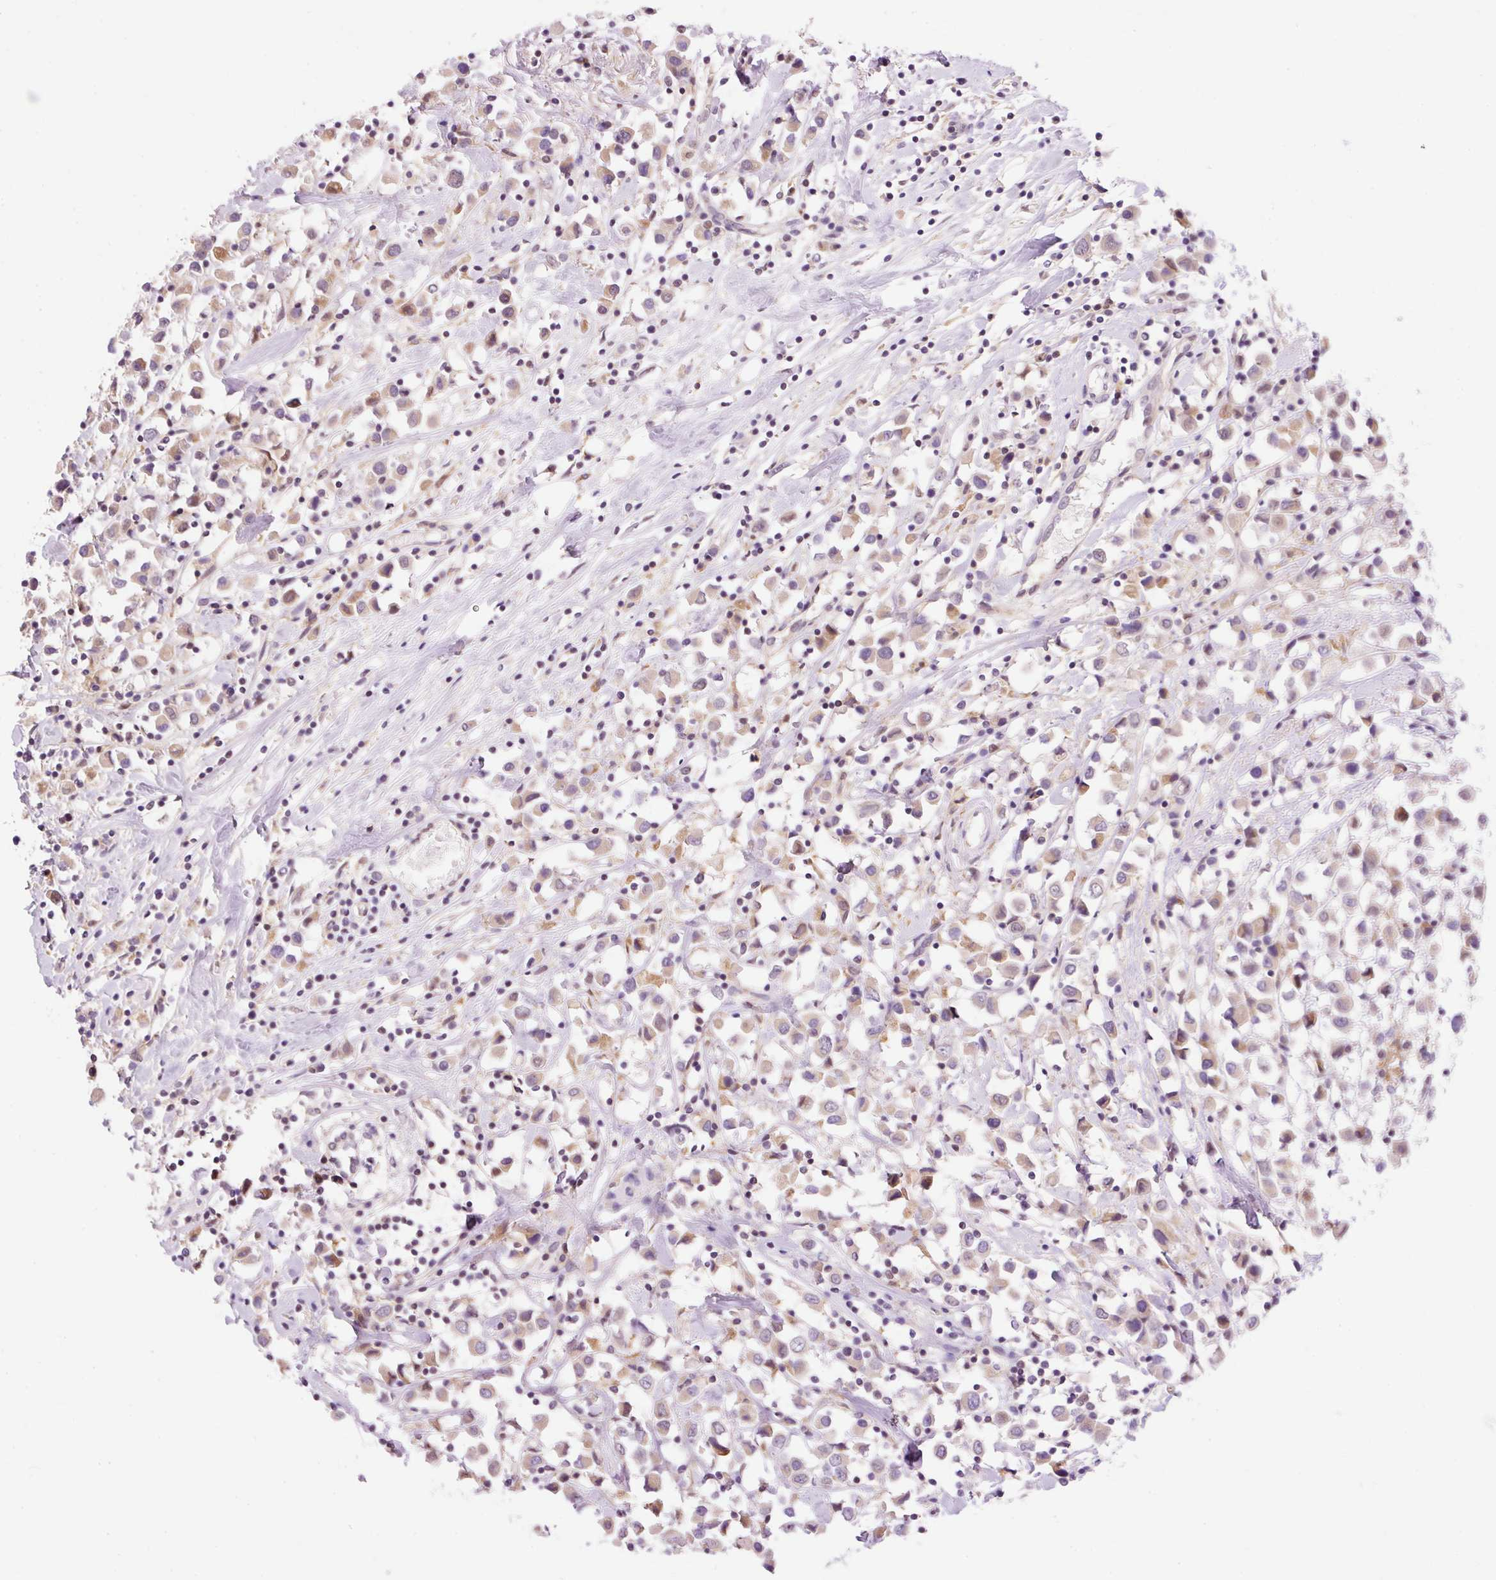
{"staining": {"intensity": "moderate", "quantity": ">75%", "location": "cytoplasmic/membranous"}, "tissue": "breast cancer", "cell_type": "Tumor cells", "image_type": "cancer", "snomed": [{"axis": "morphology", "description": "Duct carcinoma"}, {"axis": "topography", "description": "Breast"}], "caption": "Immunohistochemistry (IHC) image of human breast cancer stained for a protein (brown), which reveals medium levels of moderate cytoplasmic/membranous expression in about >75% of tumor cells.", "gene": "IMMT", "patient": {"sex": "female", "age": 61}}